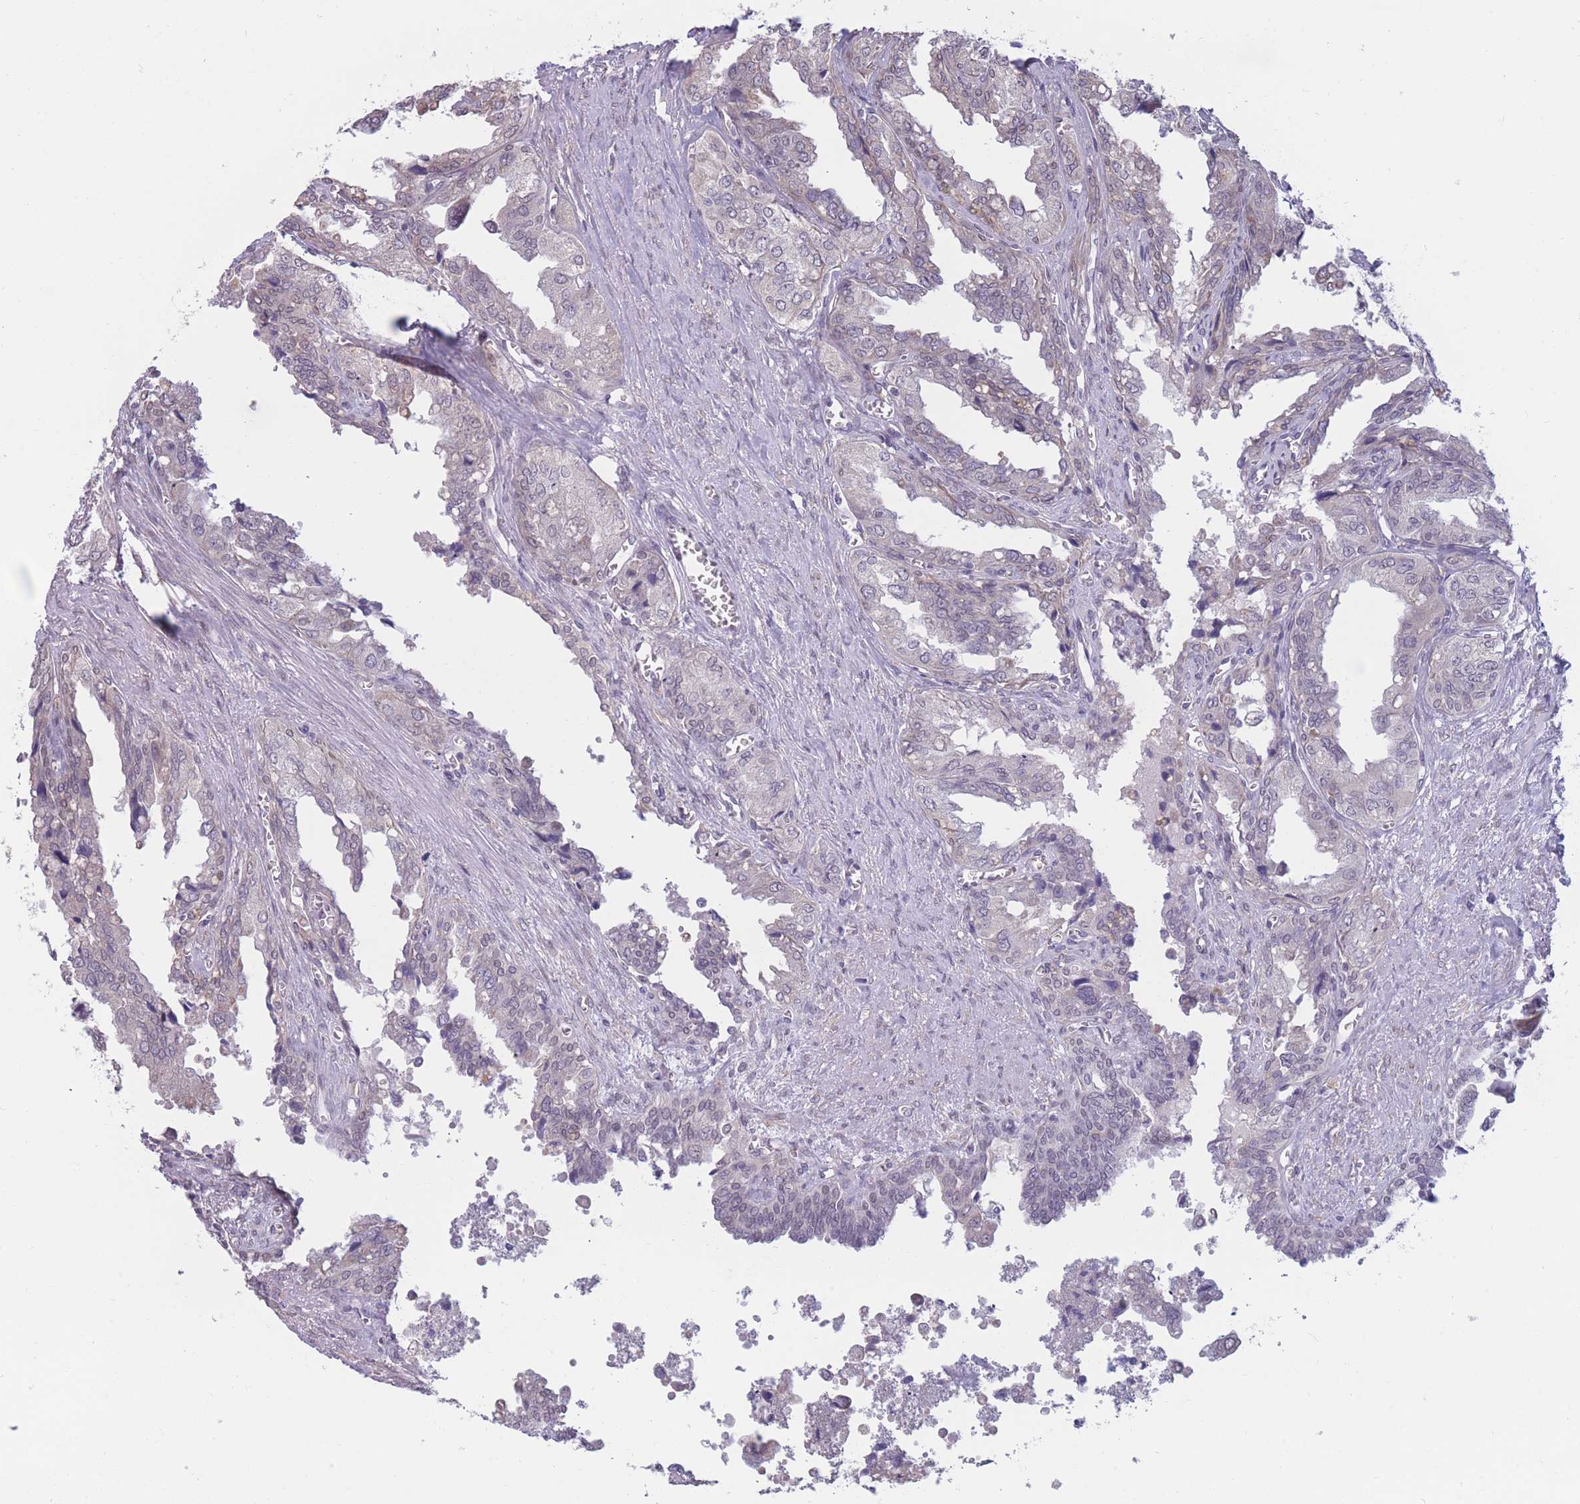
{"staining": {"intensity": "negative", "quantity": "none", "location": "none"}, "tissue": "seminal vesicle", "cell_type": "Glandular cells", "image_type": "normal", "snomed": [{"axis": "morphology", "description": "Normal tissue, NOS"}, {"axis": "topography", "description": "Seminal veicle"}], "caption": "Protein analysis of benign seminal vesicle exhibits no significant expression in glandular cells. (DAB (3,3'-diaminobenzidine) immunohistochemistry (IHC) visualized using brightfield microscopy, high magnification).", "gene": "COL27A1", "patient": {"sex": "male", "age": 67}}